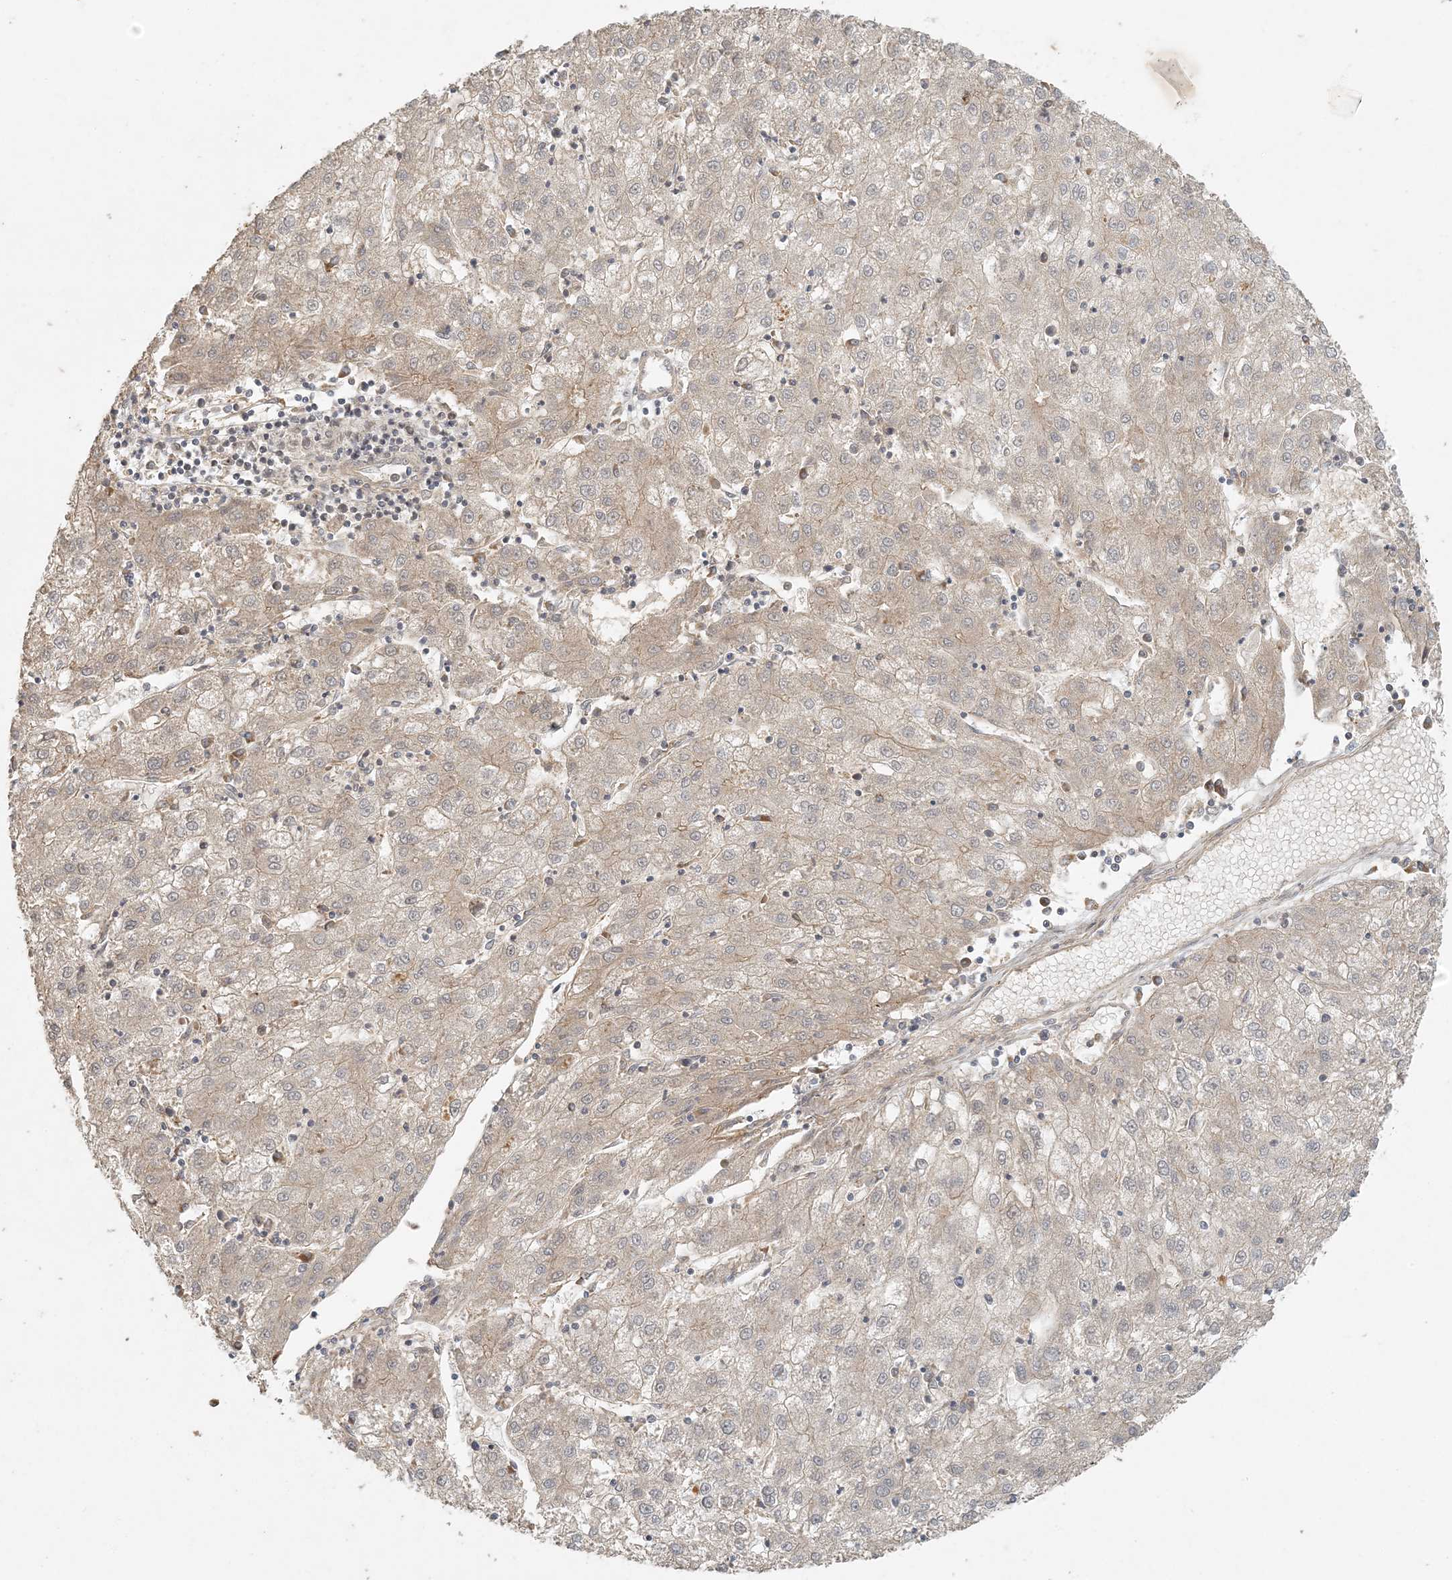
{"staining": {"intensity": "weak", "quantity": "25%-75%", "location": "cytoplasmic/membranous"}, "tissue": "liver cancer", "cell_type": "Tumor cells", "image_type": "cancer", "snomed": [{"axis": "morphology", "description": "Carcinoma, Hepatocellular, NOS"}, {"axis": "topography", "description": "Liver"}], "caption": "Hepatocellular carcinoma (liver) stained with immunohistochemistry displays weak cytoplasmic/membranous staining in about 25%-75% of tumor cells. (DAB IHC with brightfield microscopy, high magnification).", "gene": "AK9", "patient": {"sex": "male", "age": 72}}